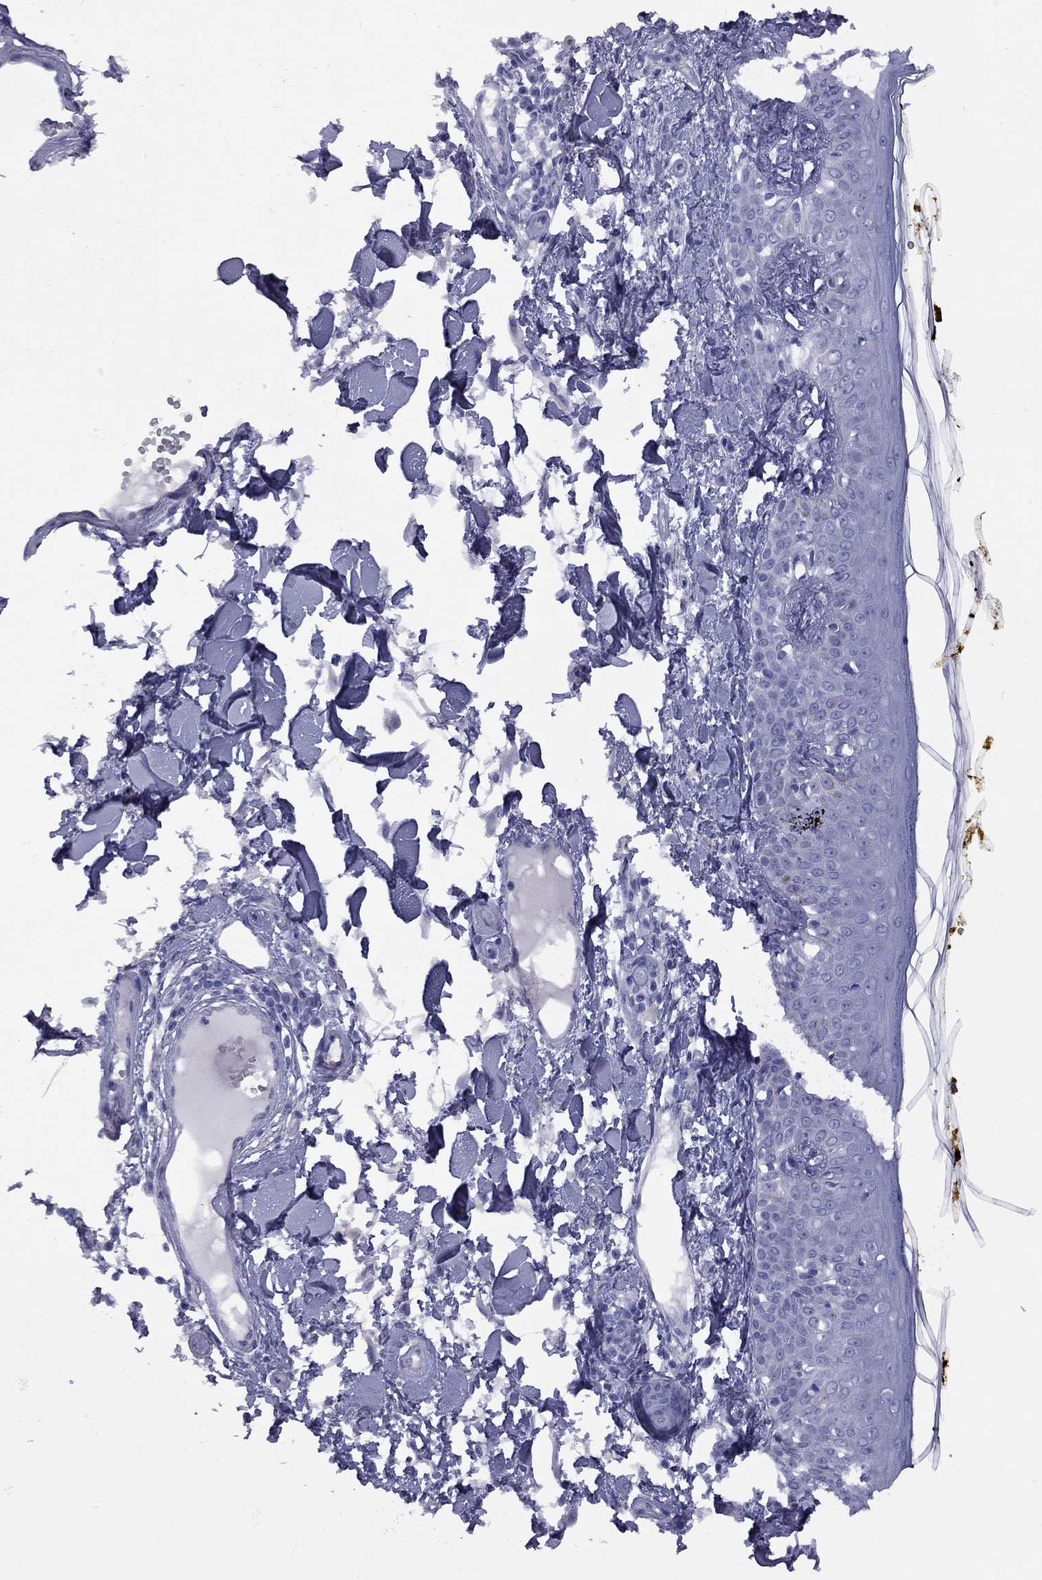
{"staining": {"intensity": "negative", "quantity": "none", "location": "none"}, "tissue": "skin", "cell_type": "Fibroblasts", "image_type": "normal", "snomed": [{"axis": "morphology", "description": "Normal tissue, NOS"}, {"axis": "topography", "description": "Skin"}], "caption": "DAB (3,3'-diaminobenzidine) immunohistochemical staining of benign human skin reveals no significant expression in fibroblasts. (Immunohistochemistry, brightfield microscopy, high magnification).", "gene": "EPPIN", "patient": {"sex": "male", "age": 76}}